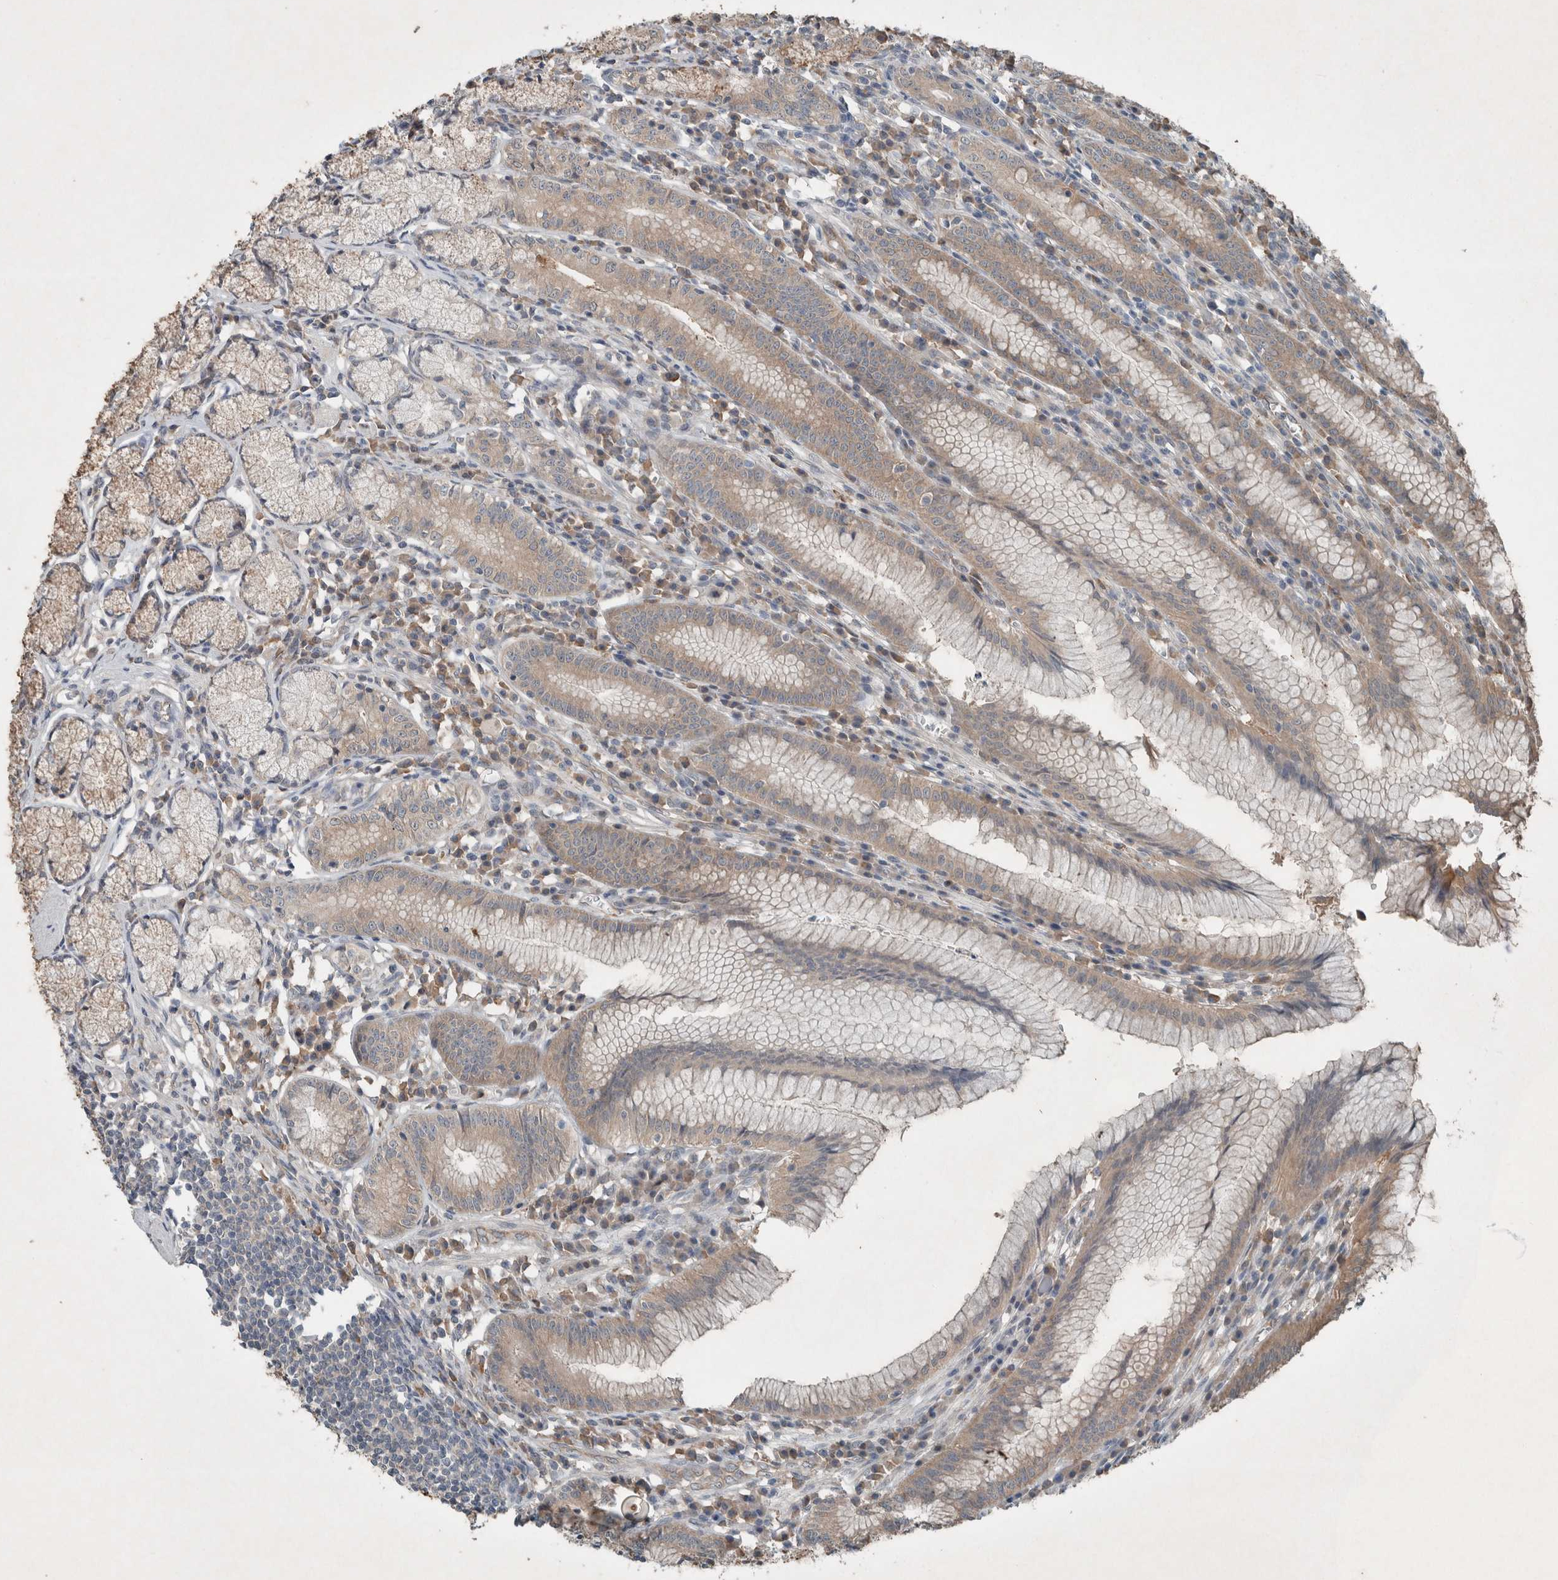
{"staining": {"intensity": "moderate", "quantity": "25%-75%", "location": "cytoplasmic/membranous"}, "tissue": "stomach", "cell_type": "Glandular cells", "image_type": "normal", "snomed": [{"axis": "morphology", "description": "Normal tissue, NOS"}, {"axis": "topography", "description": "Stomach"}], "caption": "Normal stomach demonstrates moderate cytoplasmic/membranous expression in about 25%-75% of glandular cells (IHC, brightfield microscopy, high magnification)..", "gene": "ENSG00000285245", "patient": {"sex": "male", "age": 55}}